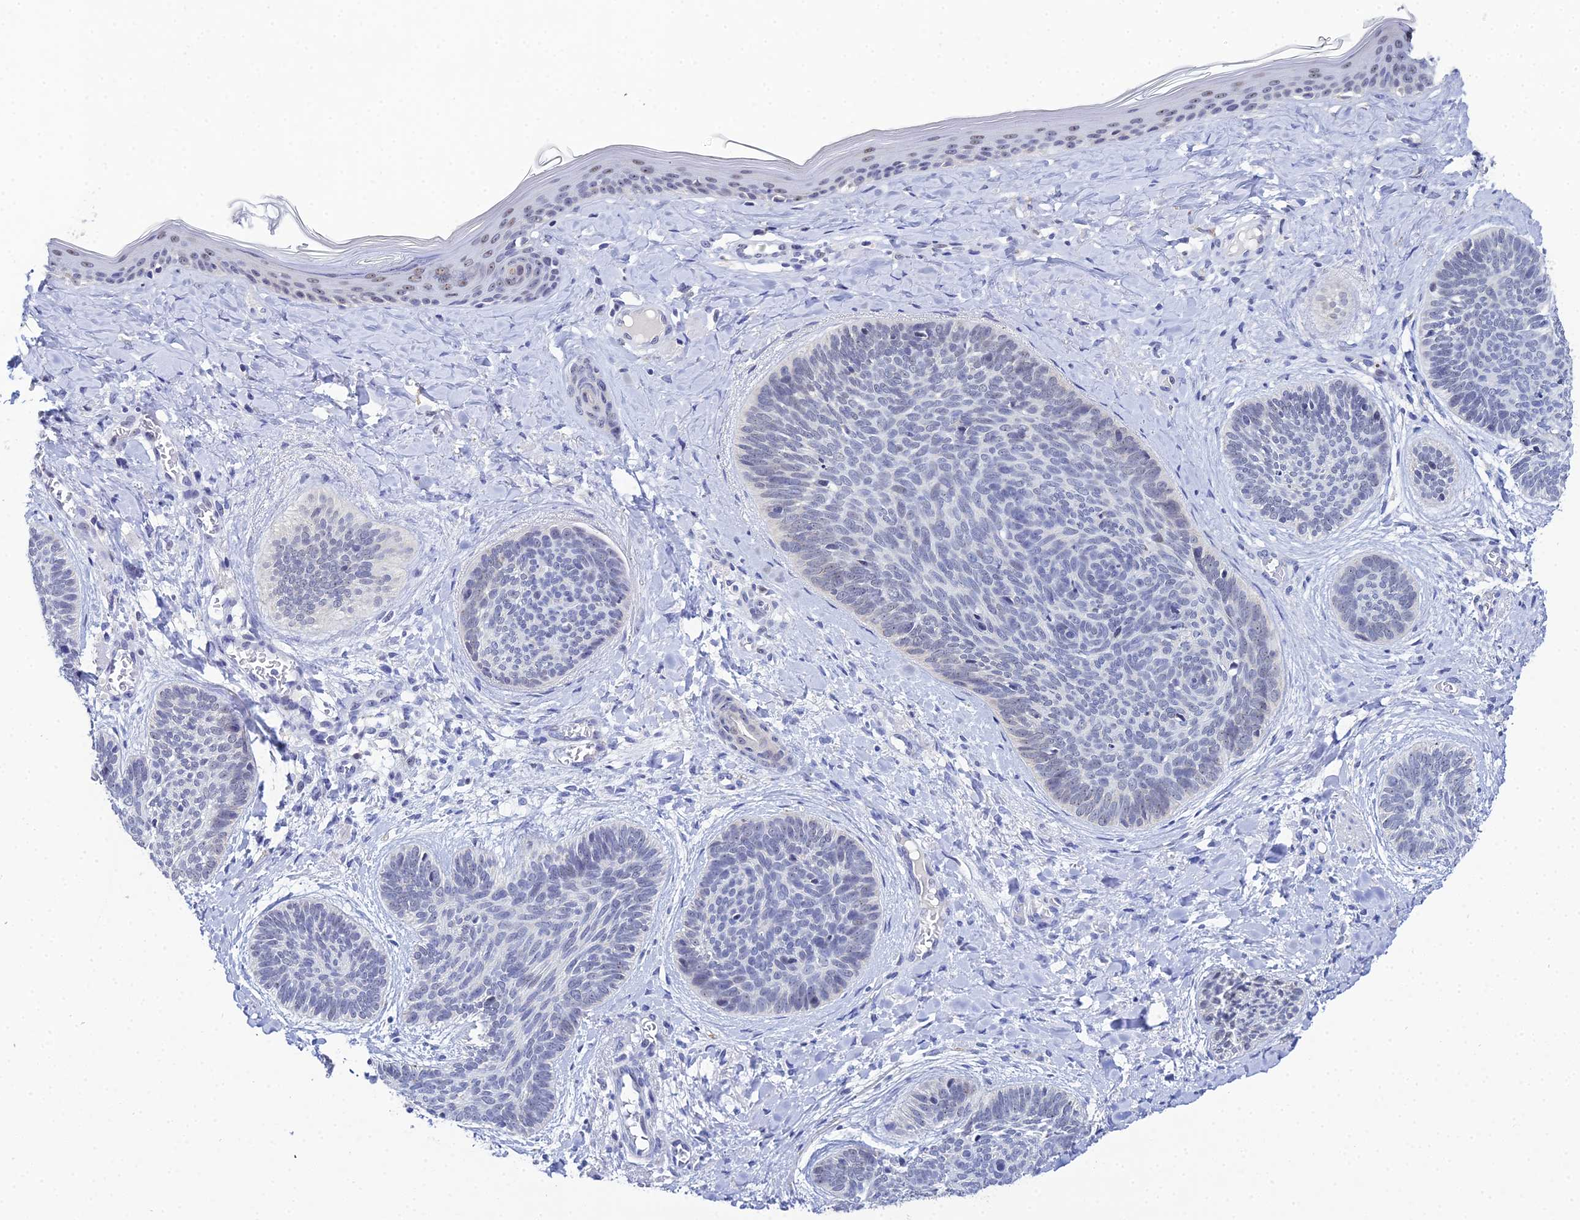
{"staining": {"intensity": "negative", "quantity": "none", "location": "none"}, "tissue": "skin cancer", "cell_type": "Tumor cells", "image_type": "cancer", "snomed": [{"axis": "morphology", "description": "Basal cell carcinoma"}, {"axis": "topography", "description": "Skin"}], "caption": "DAB immunohistochemical staining of skin cancer shows no significant expression in tumor cells.", "gene": "PLPP4", "patient": {"sex": "female", "age": 81}}